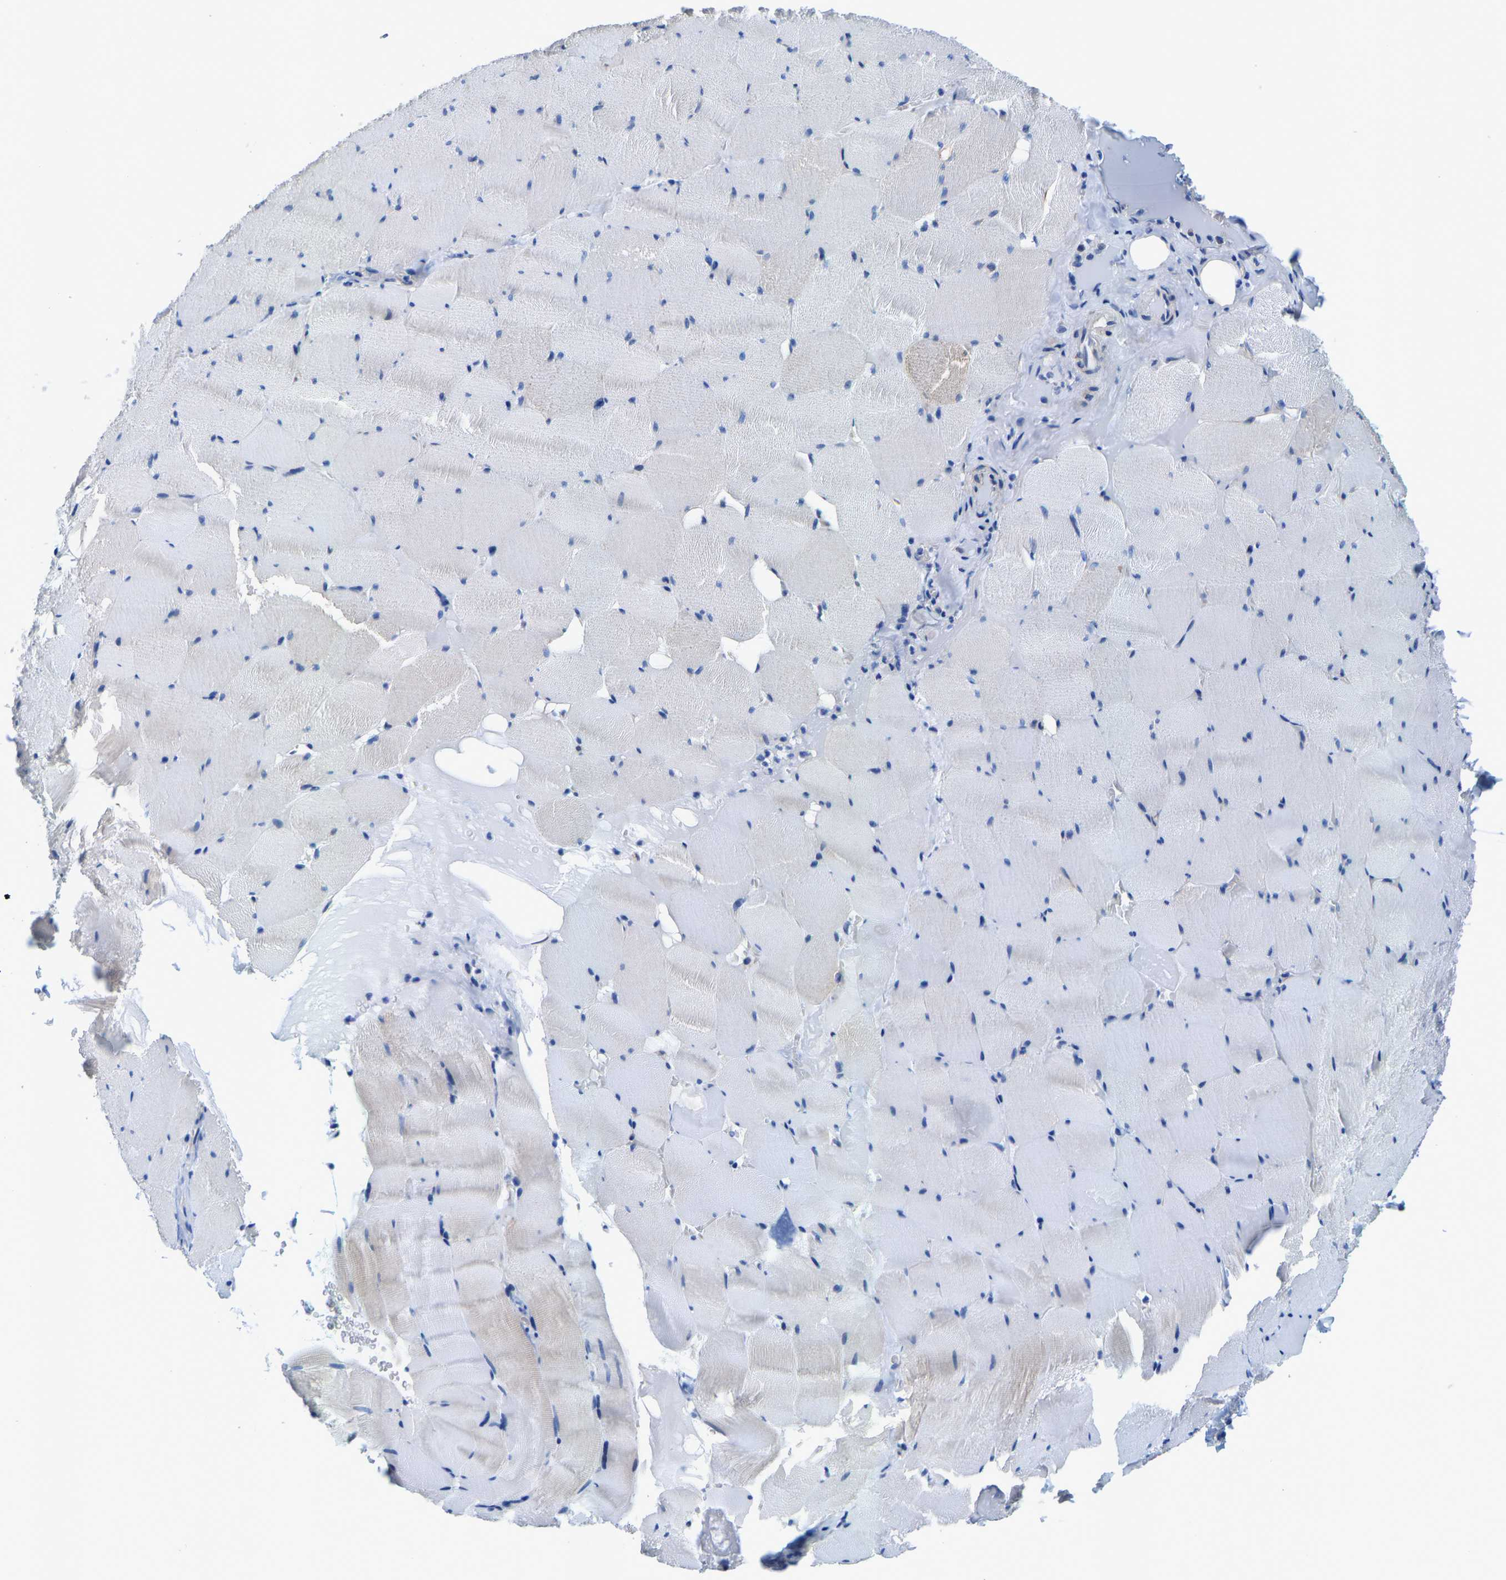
{"staining": {"intensity": "weak", "quantity": "<25%", "location": "cytoplasmic/membranous"}, "tissue": "skeletal muscle", "cell_type": "Myocytes", "image_type": "normal", "snomed": [{"axis": "morphology", "description": "Normal tissue, NOS"}, {"axis": "topography", "description": "Skeletal muscle"}], "caption": "High power microscopy photomicrograph of an IHC micrograph of unremarkable skeletal muscle, revealing no significant positivity in myocytes. Nuclei are stained in blue.", "gene": "DSCAM", "patient": {"sex": "male", "age": 62}}